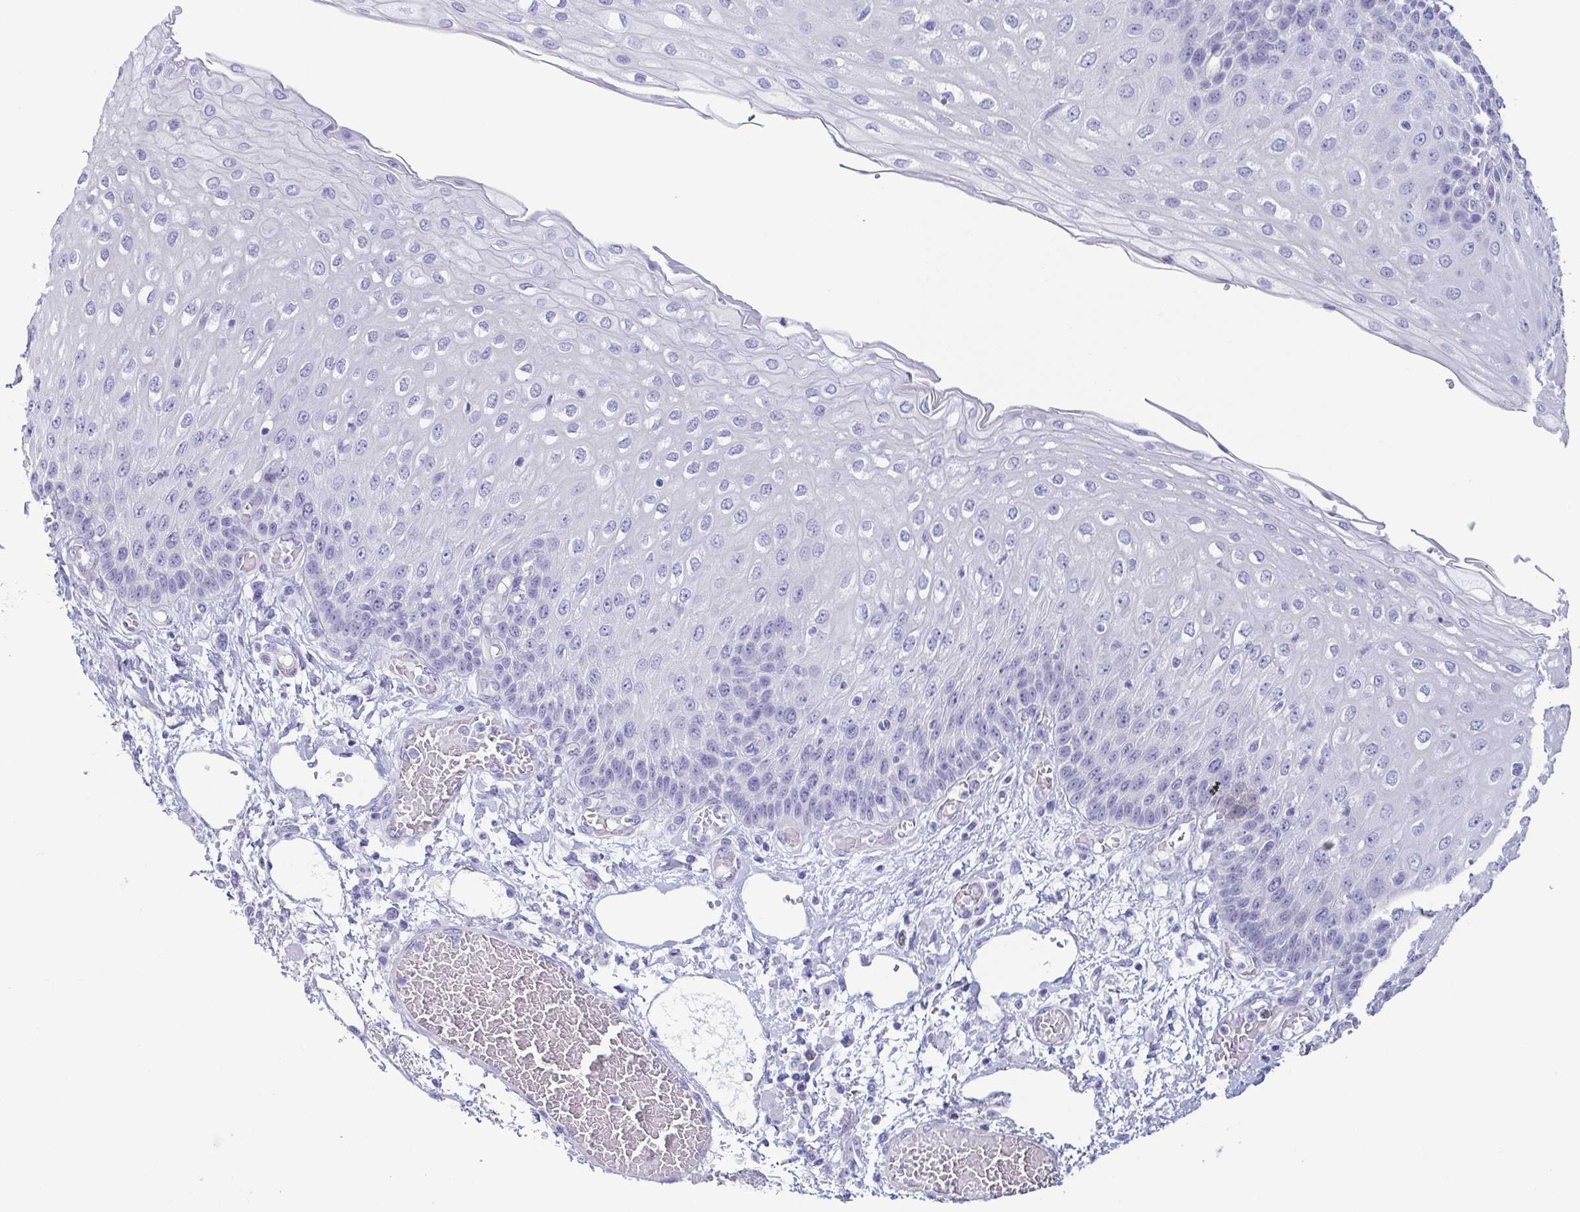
{"staining": {"intensity": "negative", "quantity": "none", "location": "none"}, "tissue": "esophagus", "cell_type": "Squamous epithelial cells", "image_type": "normal", "snomed": [{"axis": "morphology", "description": "Normal tissue, NOS"}, {"axis": "morphology", "description": "Adenocarcinoma, NOS"}, {"axis": "topography", "description": "Esophagus"}], "caption": "Protein analysis of normal esophagus exhibits no significant expression in squamous epithelial cells.", "gene": "ENSG00000275778", "patient": {"sex": "male", "age": 81}}